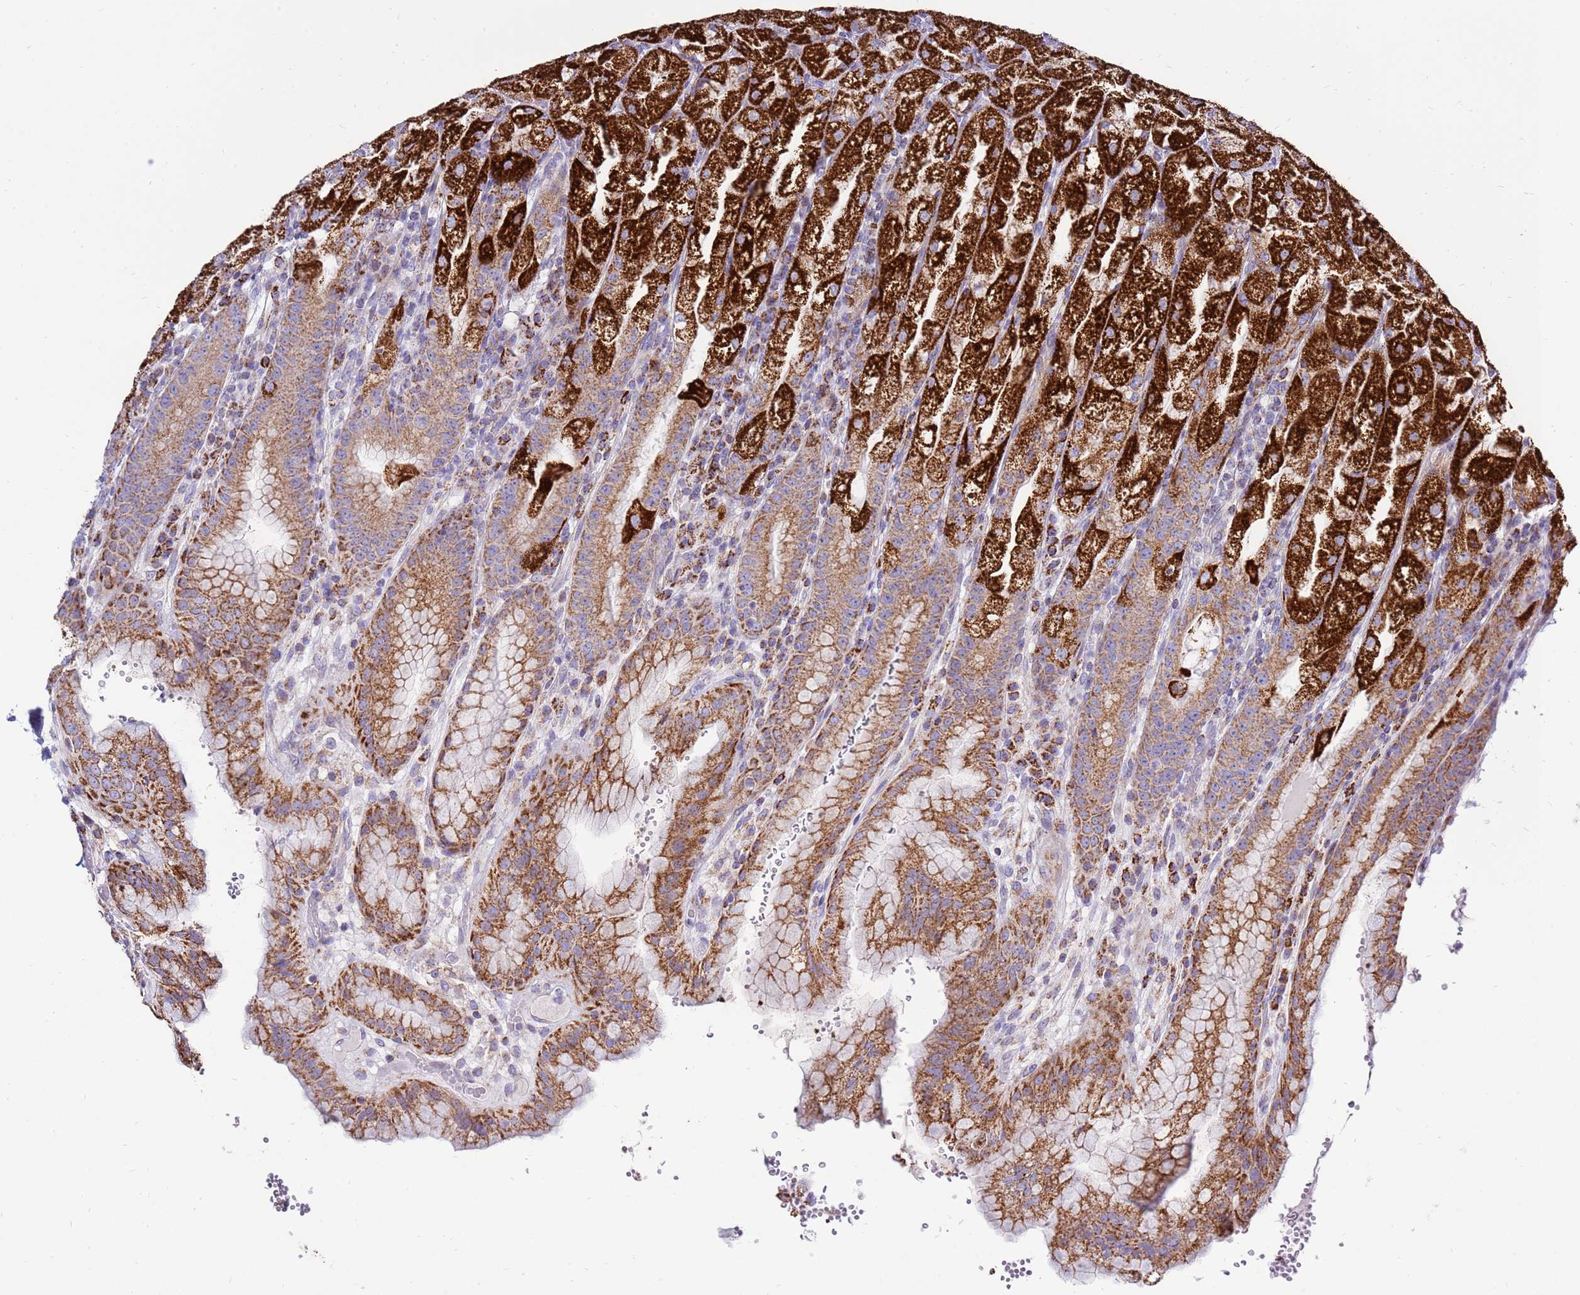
{"staining": {"intensity": "strong", "quantity": ">75%", "location": "cytoplasmic/membranous"}, "tissue": "stomach", "cell_type": "Glandular cells", "image_type": "normal", "snomed": [{"axis": "morphology", "description": "Normal tissue, NOS"}, {"axis": "topography", "description": "Stomach, upper"}], "caption": "Protein expression analysis of normal human stomach reveals strong cytoplasmic/membranous positivity in approximately >75% of glandular cells.", "gene": "IGF1R", "patient": {"sex": "male", "age": 52}}